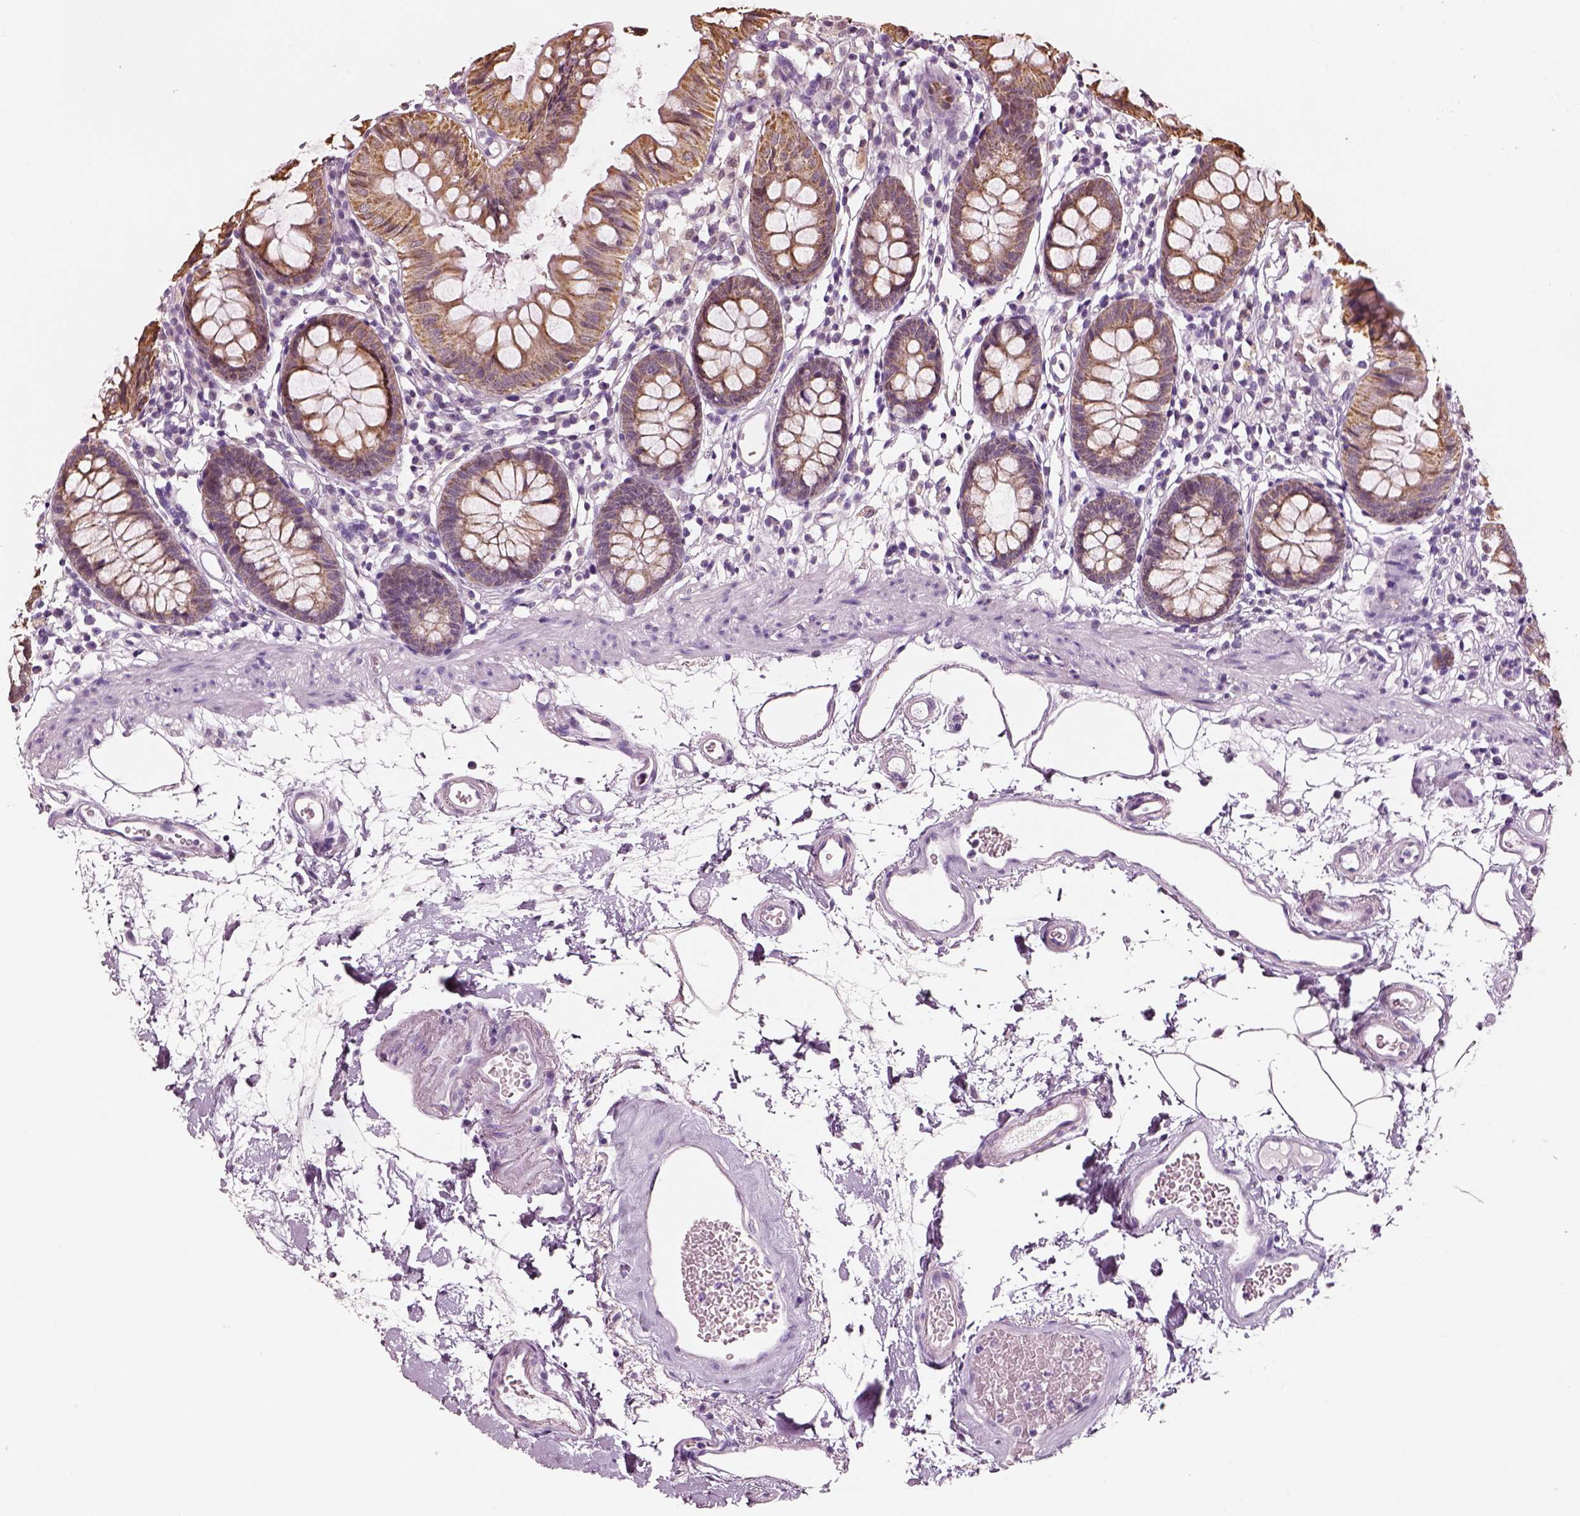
{"staining": {"intensity": "negative", "quantity": "none", "location": "none"}, "tissue": "colon", "cell_type": "Endothelial cells", "image_type": "normal", "snomed": [{"axis": "morphology", "description": "Normal tissue, NOS"}, {"axis": "topography", "description": "Colon"}], "caption": "Photomicrograph shows no protein staining in endothelial cells of unremarkable colon. (DAB immunohistochemistry visualized using brightfield microscopy, high magnification).", "gene": "ELSPBP1", "patient": {"sex": "female", "age": 84}}